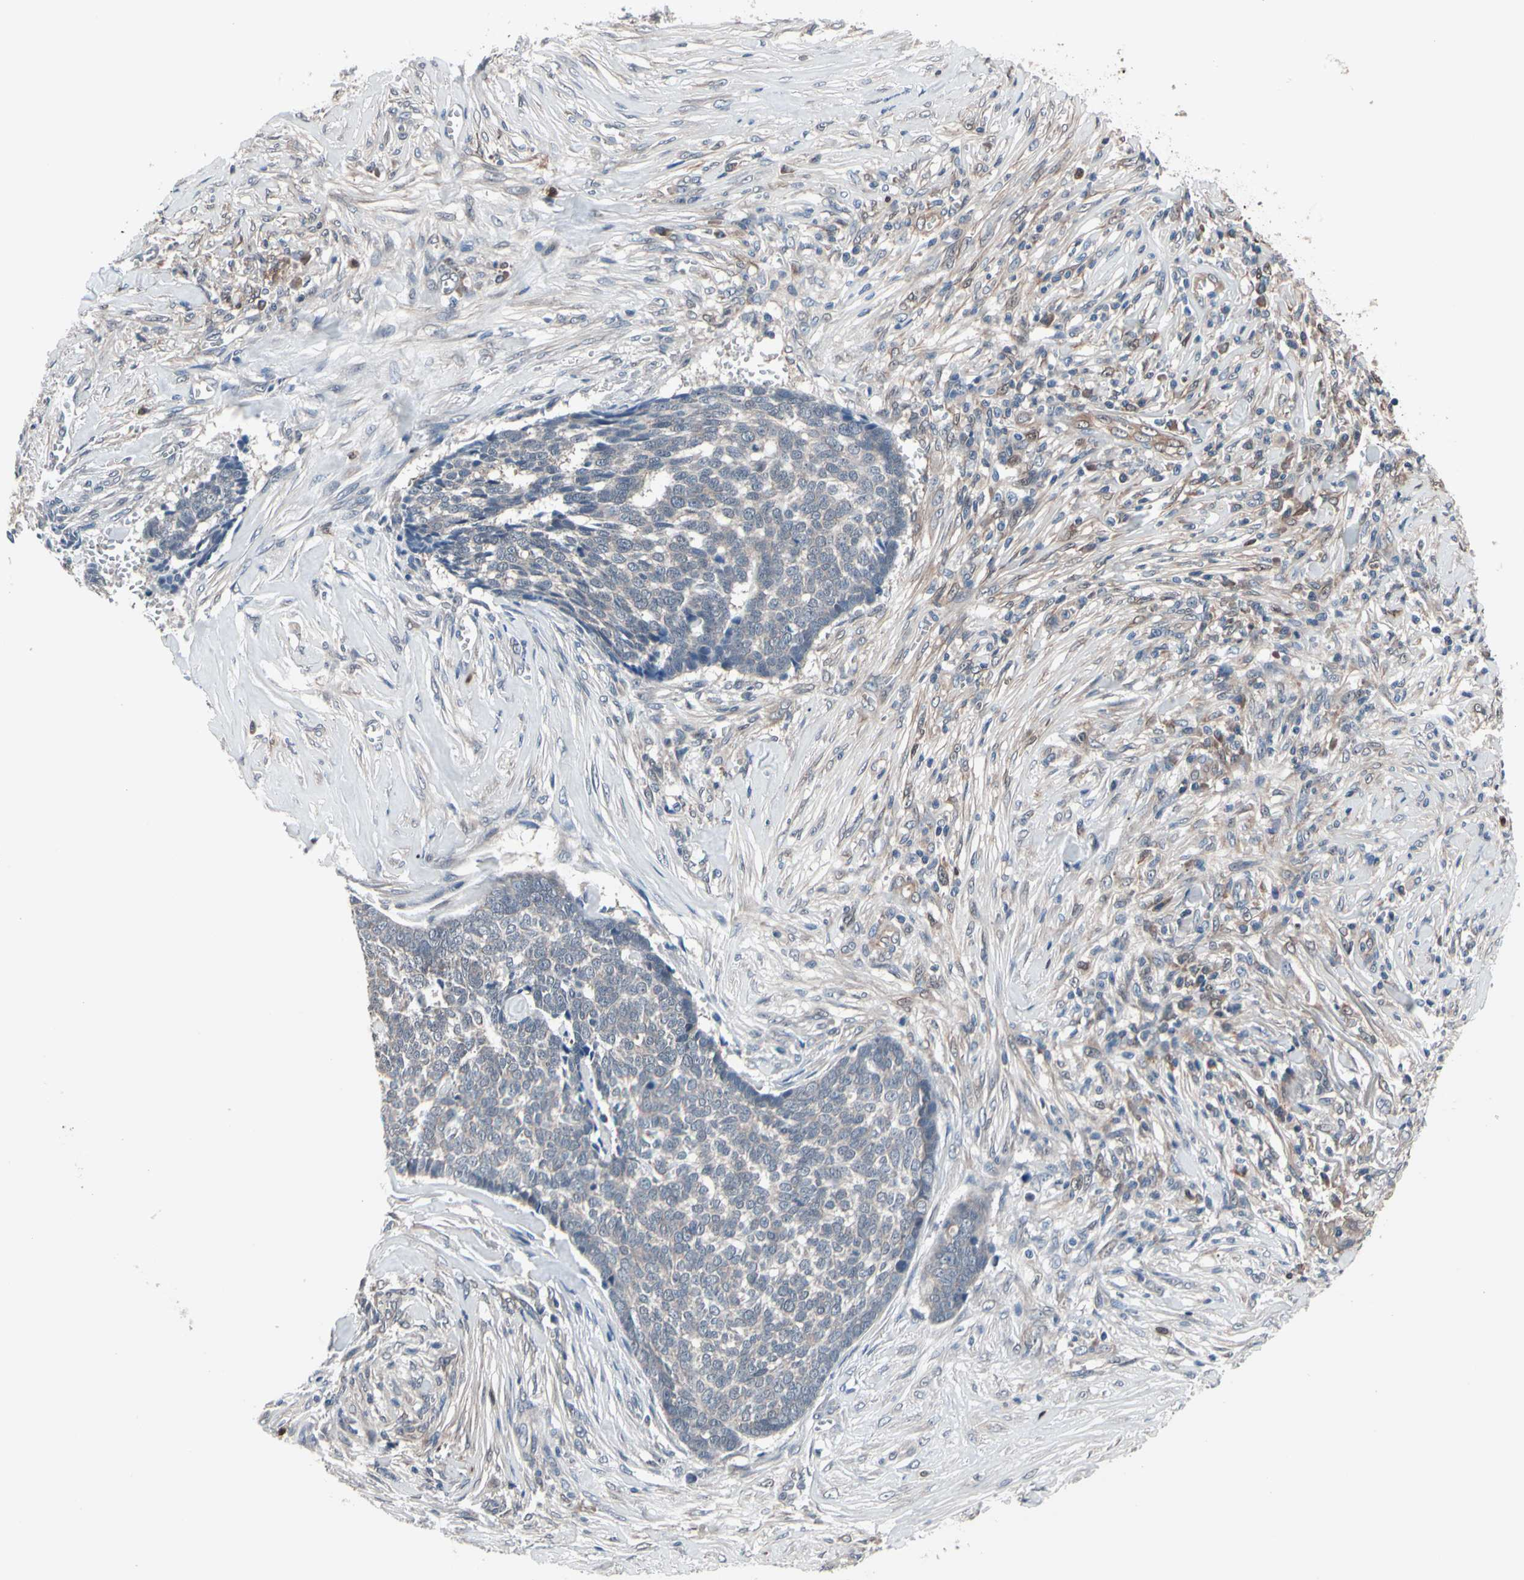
{"staining": {"intensity": "weak", "quantity": ">75%", "location": "cytoplasmic/membranous"}, "tissue": "skin cancer", "cell_type": "Tumor cells", "image_type": "cancer", "snomed": [{"axis": "morphology", "description": "Basal cell carcinoma"}, {"axis": "topography", "description": "Skin"}], "caption": "An immunohistochemistry photomicrograph of neoplastic tissue is shown. Protein staining in brown highlights weak cytoplasmic/membranous positivity in basal cell carcinoma (skin) within tumor cells.", "gene": "PRDX6", "patient": {"sex": "male", "age": 84}}